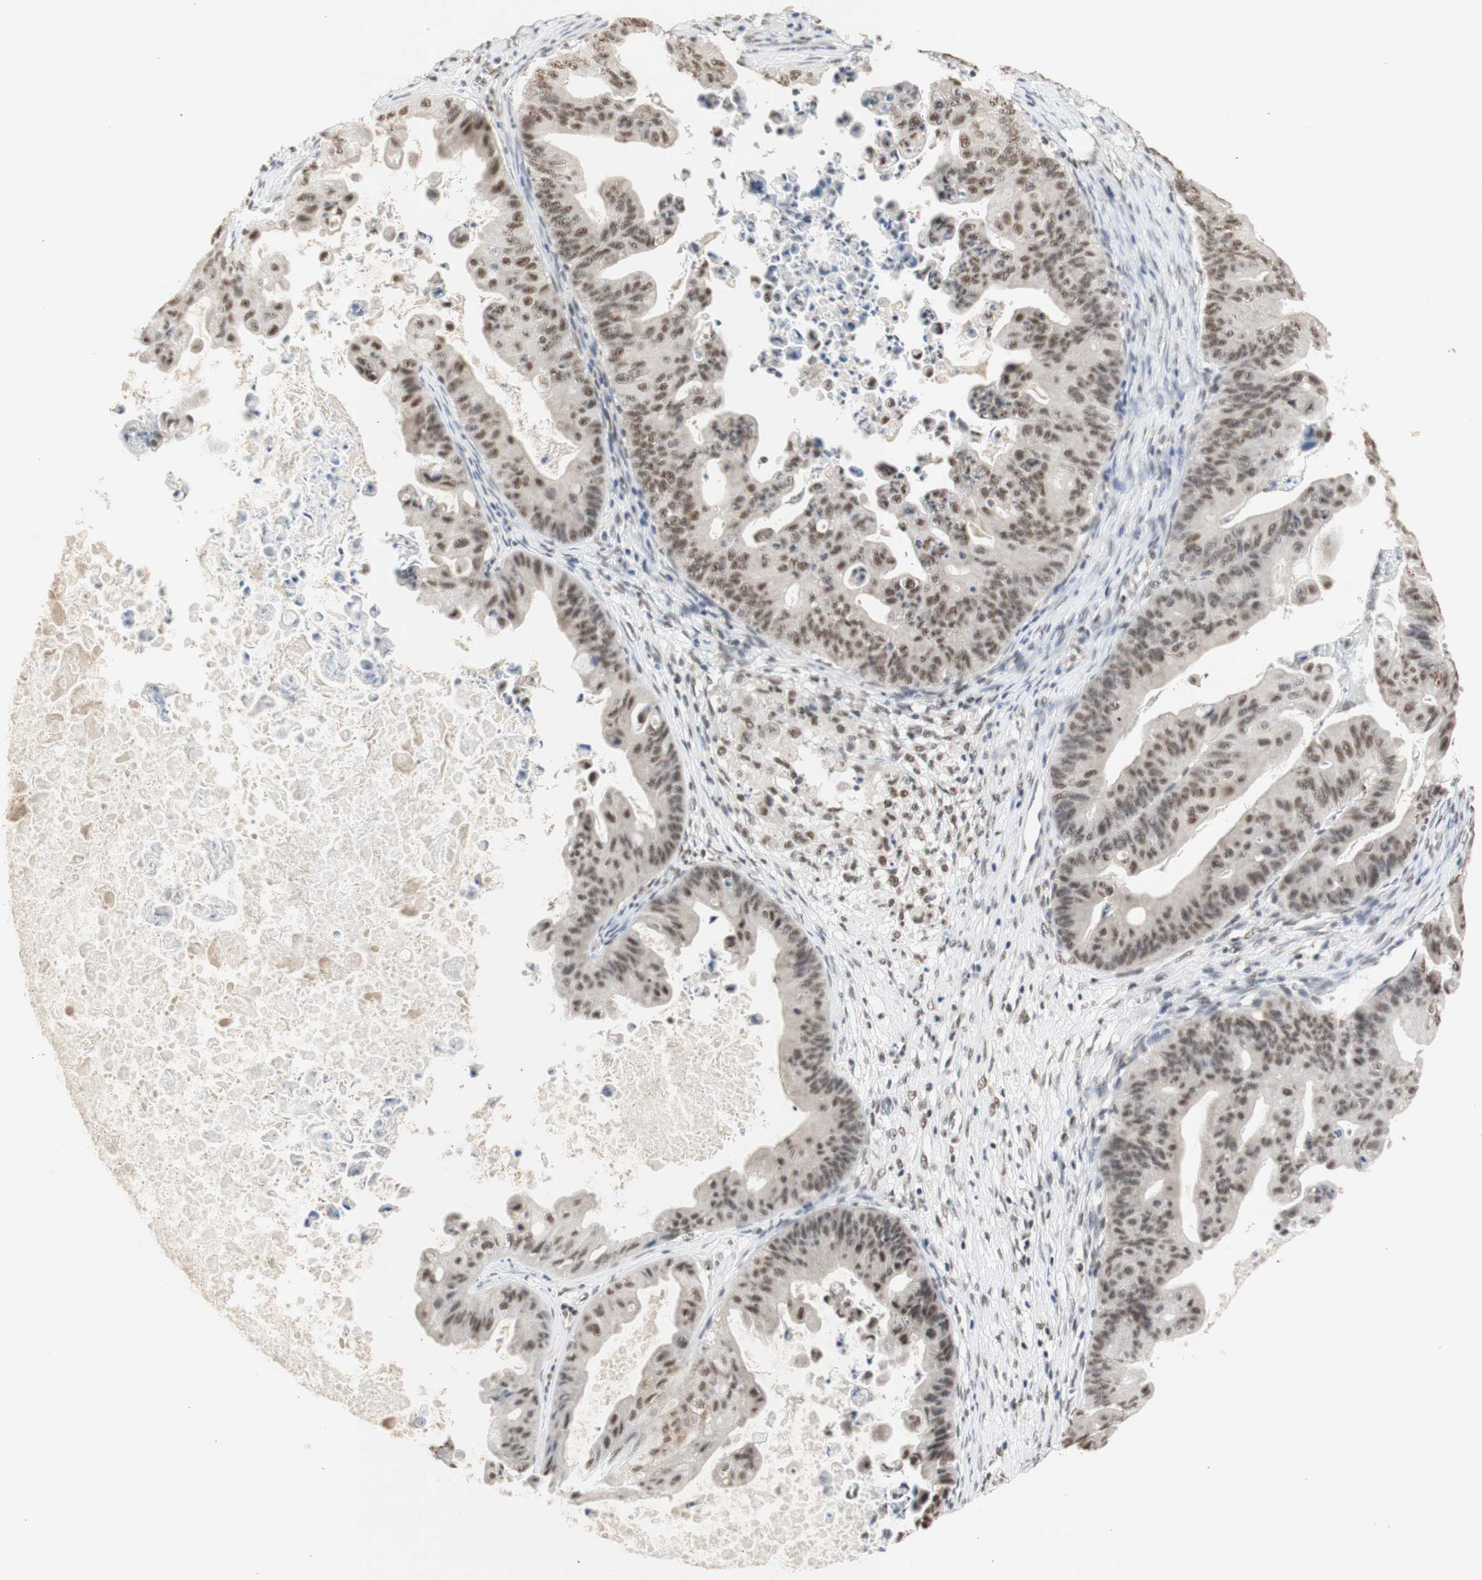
{"staining": {"intensity": "moderate", "quantity": ">75%", "location": "nuclear"}, "tissue": "ovarian cancer", "cell_type": "Tumor cells", "image_type": "cancer", "snomed": [{"axis": "morphology", "description": "Cystadenocarcinoma, mucinous, NOS"}, {"axis": "topography", "description": "Ovary"}], "caption": "Immunohistochemical staining of mucinous cystadenocarcinoma (ovarian) reveals medium levels of moderate nuclear expression in about >75% of tumor cells. The protein of interest is stained brown, and the nuclei are stained in blue (DAB (3,3'-diaminobenzidine) IHC with brightfield microscopy, high magnification).", "gene": "SNRPB", "patient": {"sex": "female", "age": 37}}